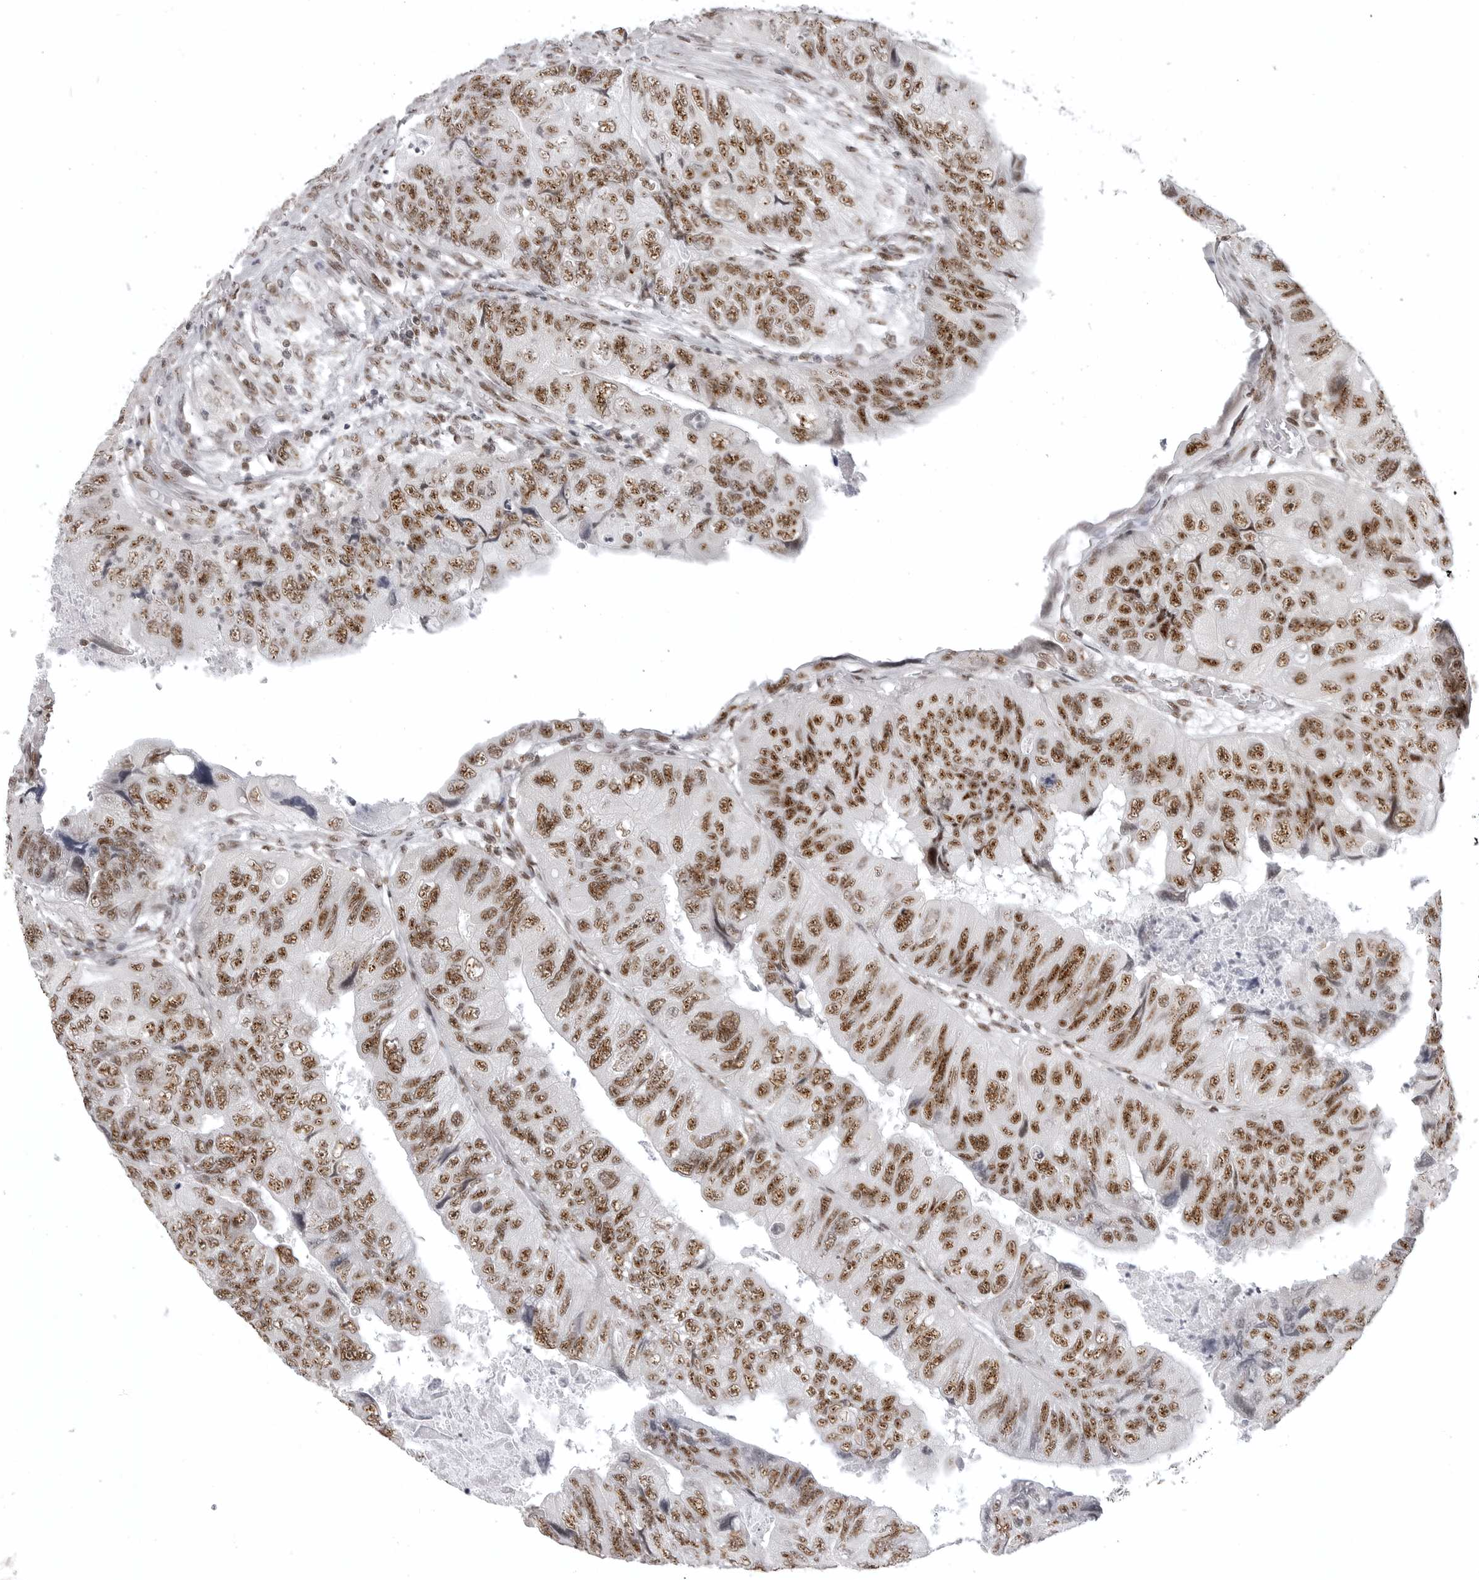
{"staining": {"intensity": "strong", "quantity": ">75%", "location": "nuclear"}, "tissue": "colorectal cancer", "cell_type": "Tumor cells", "image_type": "cancer", "snomed": [{"axis": "morphology", "description": "Adenocarcinoma, NOS"}, {"axis": "topography", "description": "Rectum"}], "caption": "Immunohistochemistry (IHC) photomicrograph of neoplastic tissue: adenocarcinoma (colorectal) stained using immunohistochemistry (IHC) reveals high levels of strong protein expression localized specifically in the nuclear of tumor cells, appearing as a nuclear brown color.", "gene": "WRAP53", "patient": {"sex": "male", "age": 63}}